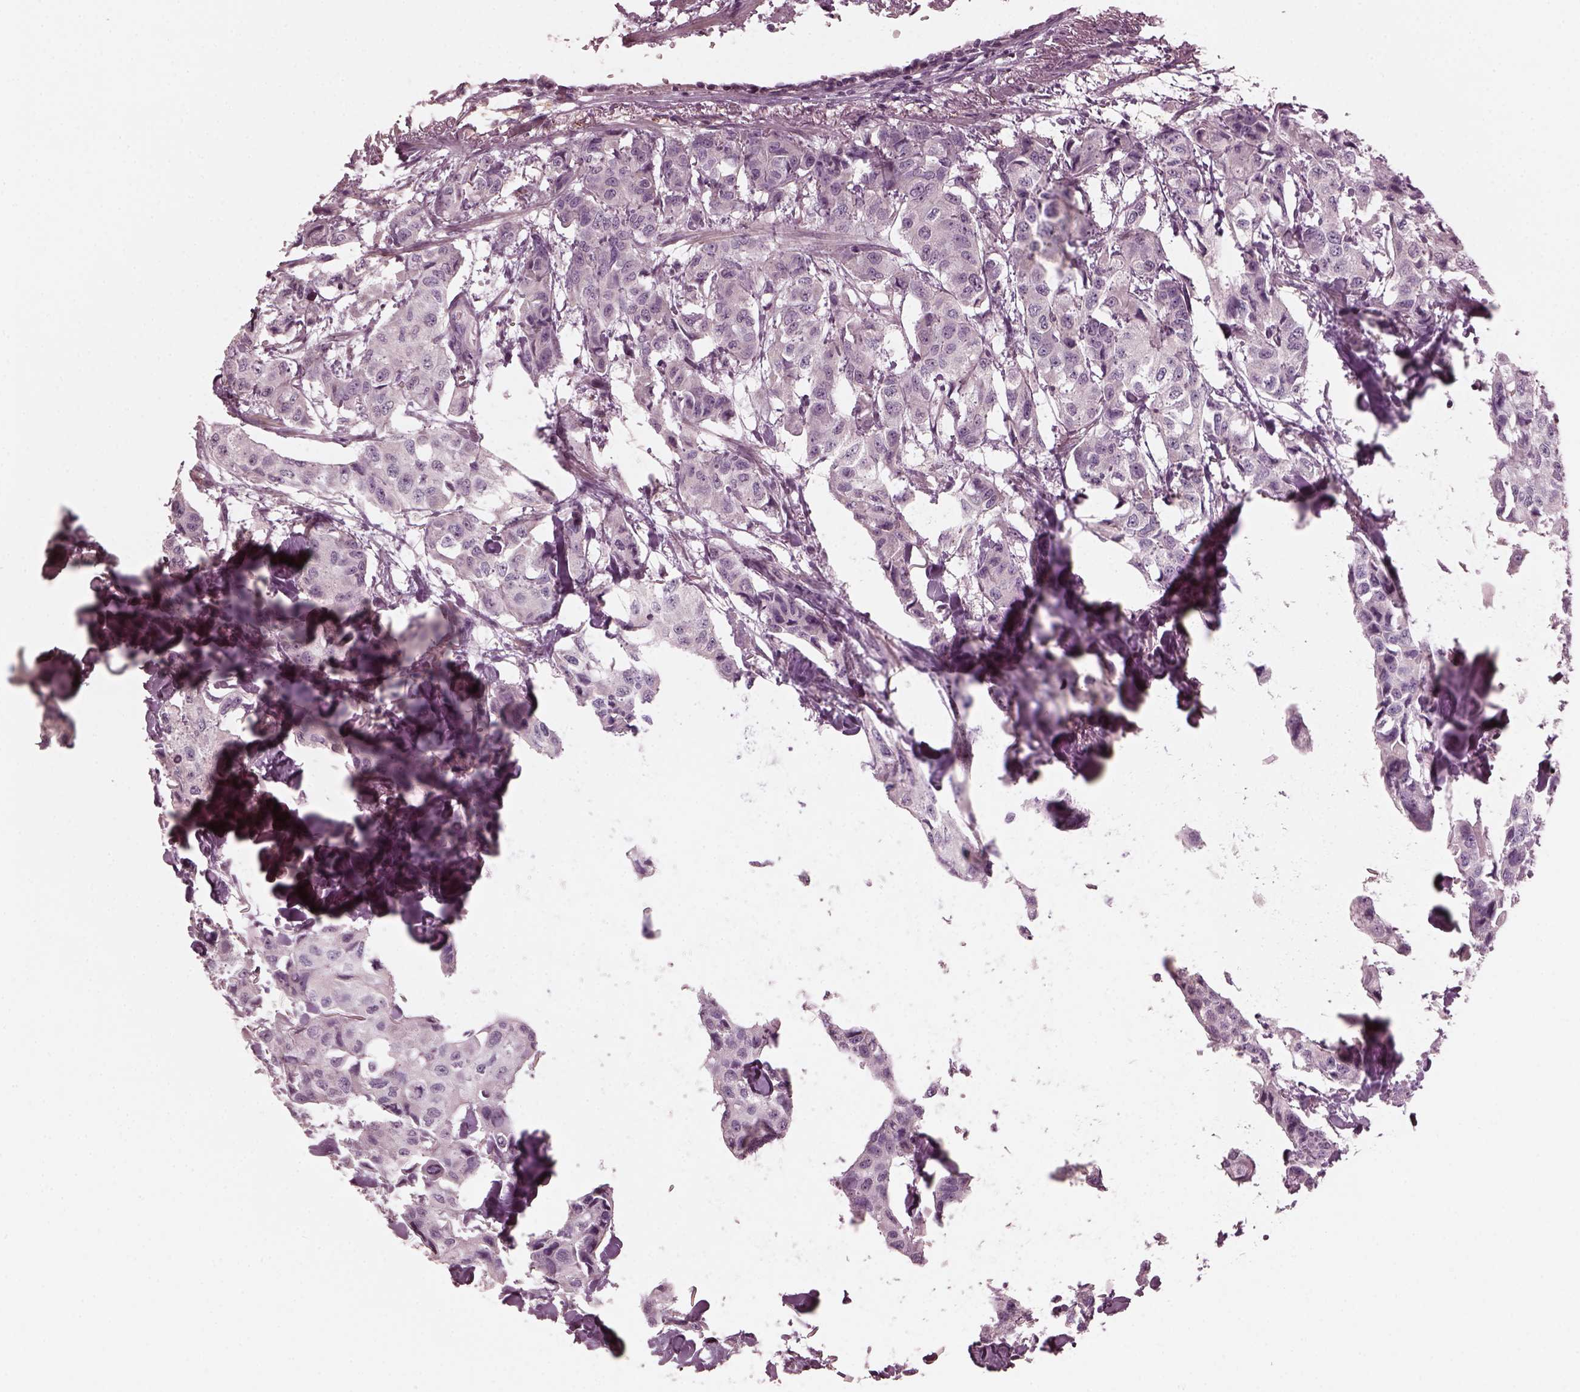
{"staining": {"intensity": "negative", "quantity": "none", "location": "none"}, "tissue": "breast cancer", "cell_type": "Tumor cells", "image_type": "cancer", "snomed": [{"axis": "morphology", "description": "Duct carcinoma"}, {"axis": "topography", "description": "Breast"}], "caption": "DAB (3,3'-diaminobenzidine) immunohistochemical staining of human intraductal carcinoma (breast) reveals no significant expression in tumor cells.", "gene": "PORCN", "patient": {"sex": "female", "age": 80}}